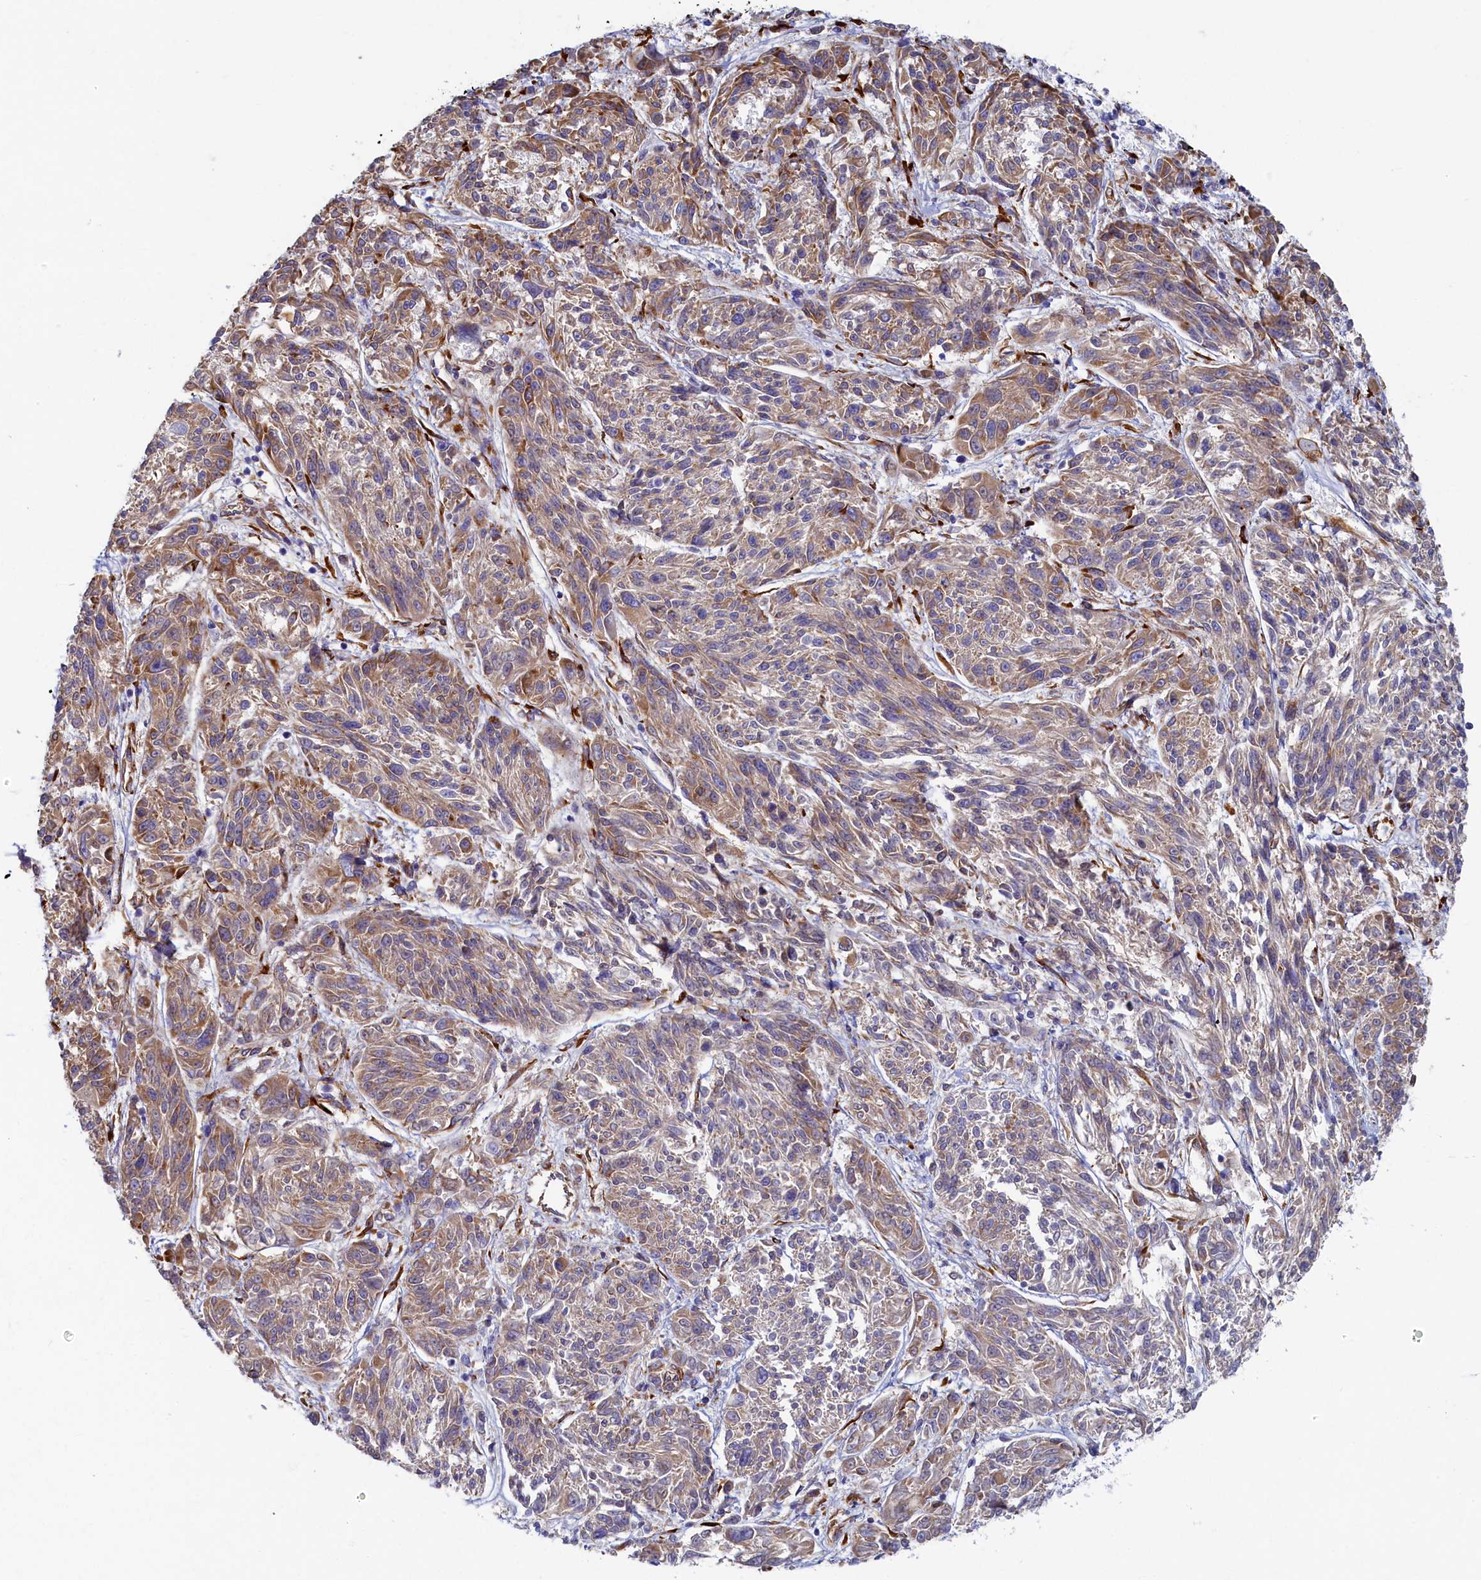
{"staining": {"intensity": "moderate", "quantity": ">75%", "location": "cytoplasmic/membranous"}, "tissue": "melanoma", "cell_type": "Tumor cells", "image_type": "cancer", "snomed": [{"axis": "morphology", "description": "Malignant melanoma, NOS"}, {"axis": "topography", "description": "Skin"}], "caption": "Melanoma was stained to show a protein in brown. There is medium levels of moderate cytoplasmic/membranous staining in approximately >75% of tumor cells.", "gene": "TMEM18", "patient": {"sex": "male", "age": 53}}